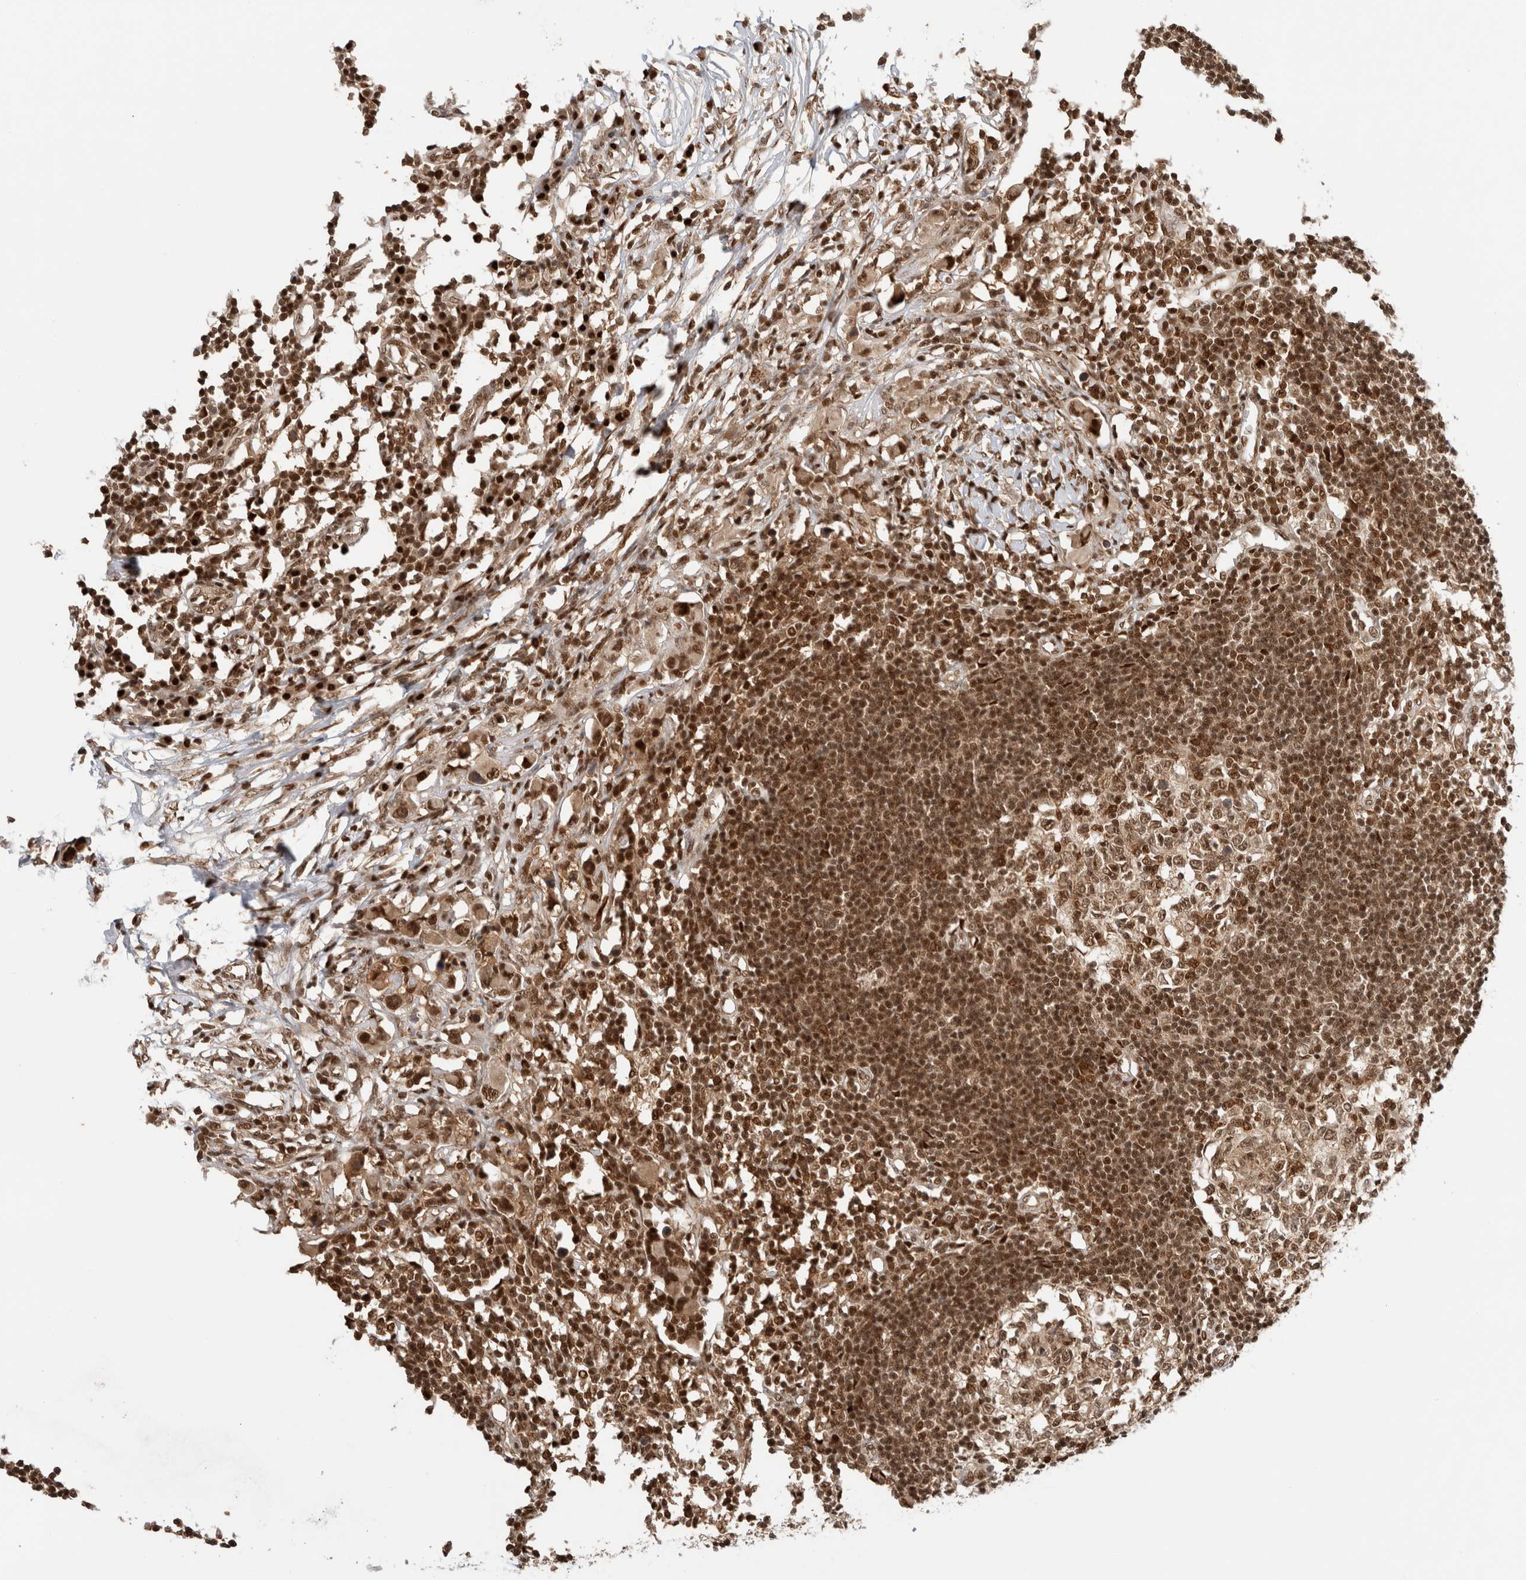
{"staining": {"intensity": "strong", "quantity": "25%-75%", "location": "nuclear"}, "tissue": "lymph node", "cell_type": "Germinal center cells", "image_type": "normal", "snomed": [{"axis": "morphology", "description": "Normal tissue, NOS"}, {"axis": "morphology", "description": "Malignant melanoma, Metastatic site"}, {"axis": "topography", "description": "Lymph node"}], "caption": "Germinal center cells demonstrate high levels of strong nuclear positivity in about 25%-75% of cells in benign lymph node.", "gene": "SNRNP40", "patient": {"sex": "male", "age": 41}}